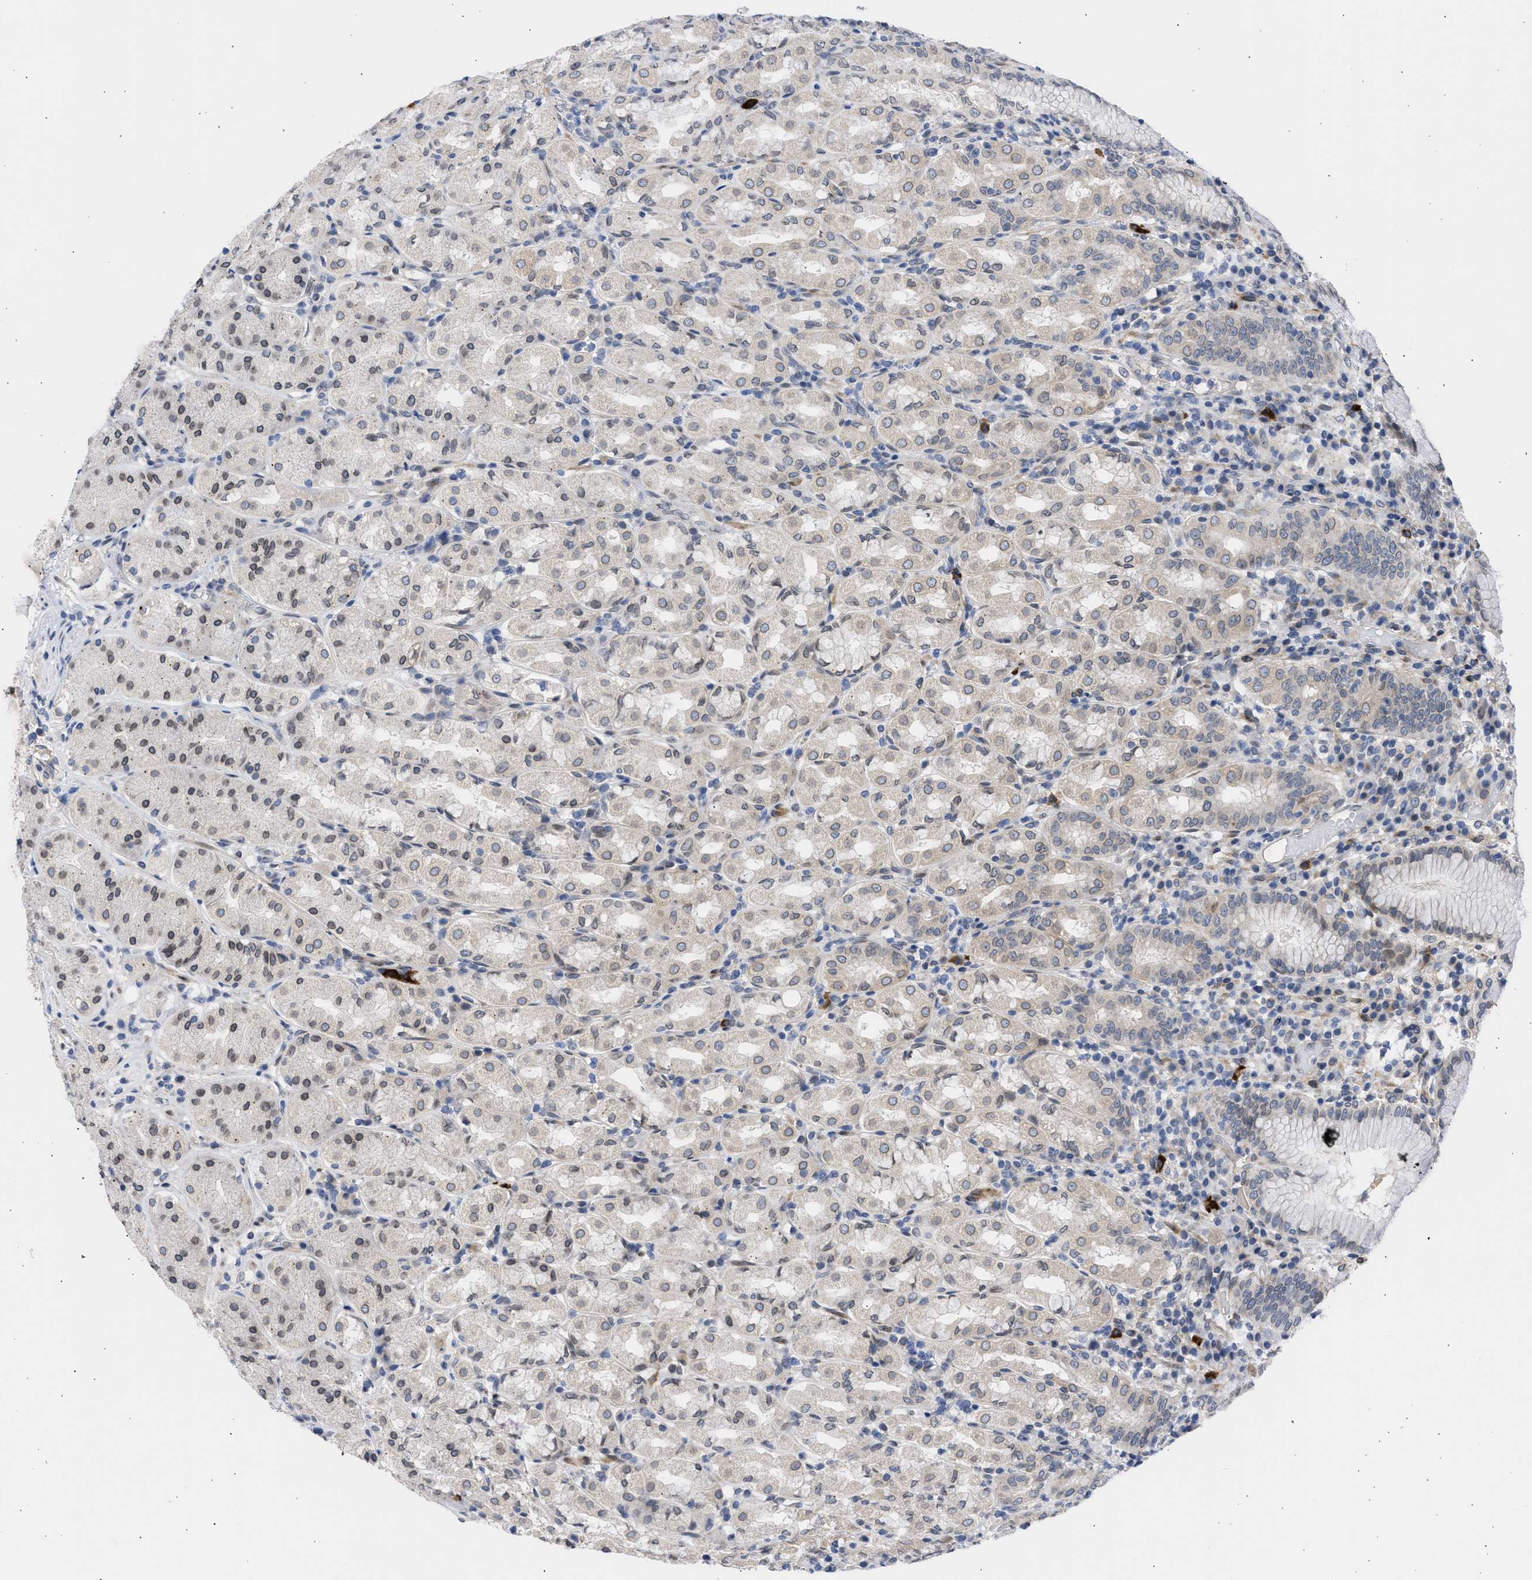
{"staining": {"intensity": "moderate", "quantity": "<25%", "location": "nuclear"}, "tissue": "stomach", "cell_type": "Glandular cells", "image_type": "normal", "snomed": [{"axis": "morphology", "description": "Normal tissue, NOS"}, {"axis": "topography", "description": "Stomach"}, {"axis": "topography", "description": "Stomach, lower"}], "caption": "Brown immunohistochemical staining in benign human stomach reveals moderate nuclear positivity in approximately <25% of glandular cells. Nuclei are stained in blue.", "gene": "NUP35", "patient": {"sex": "female", "age": 56}}